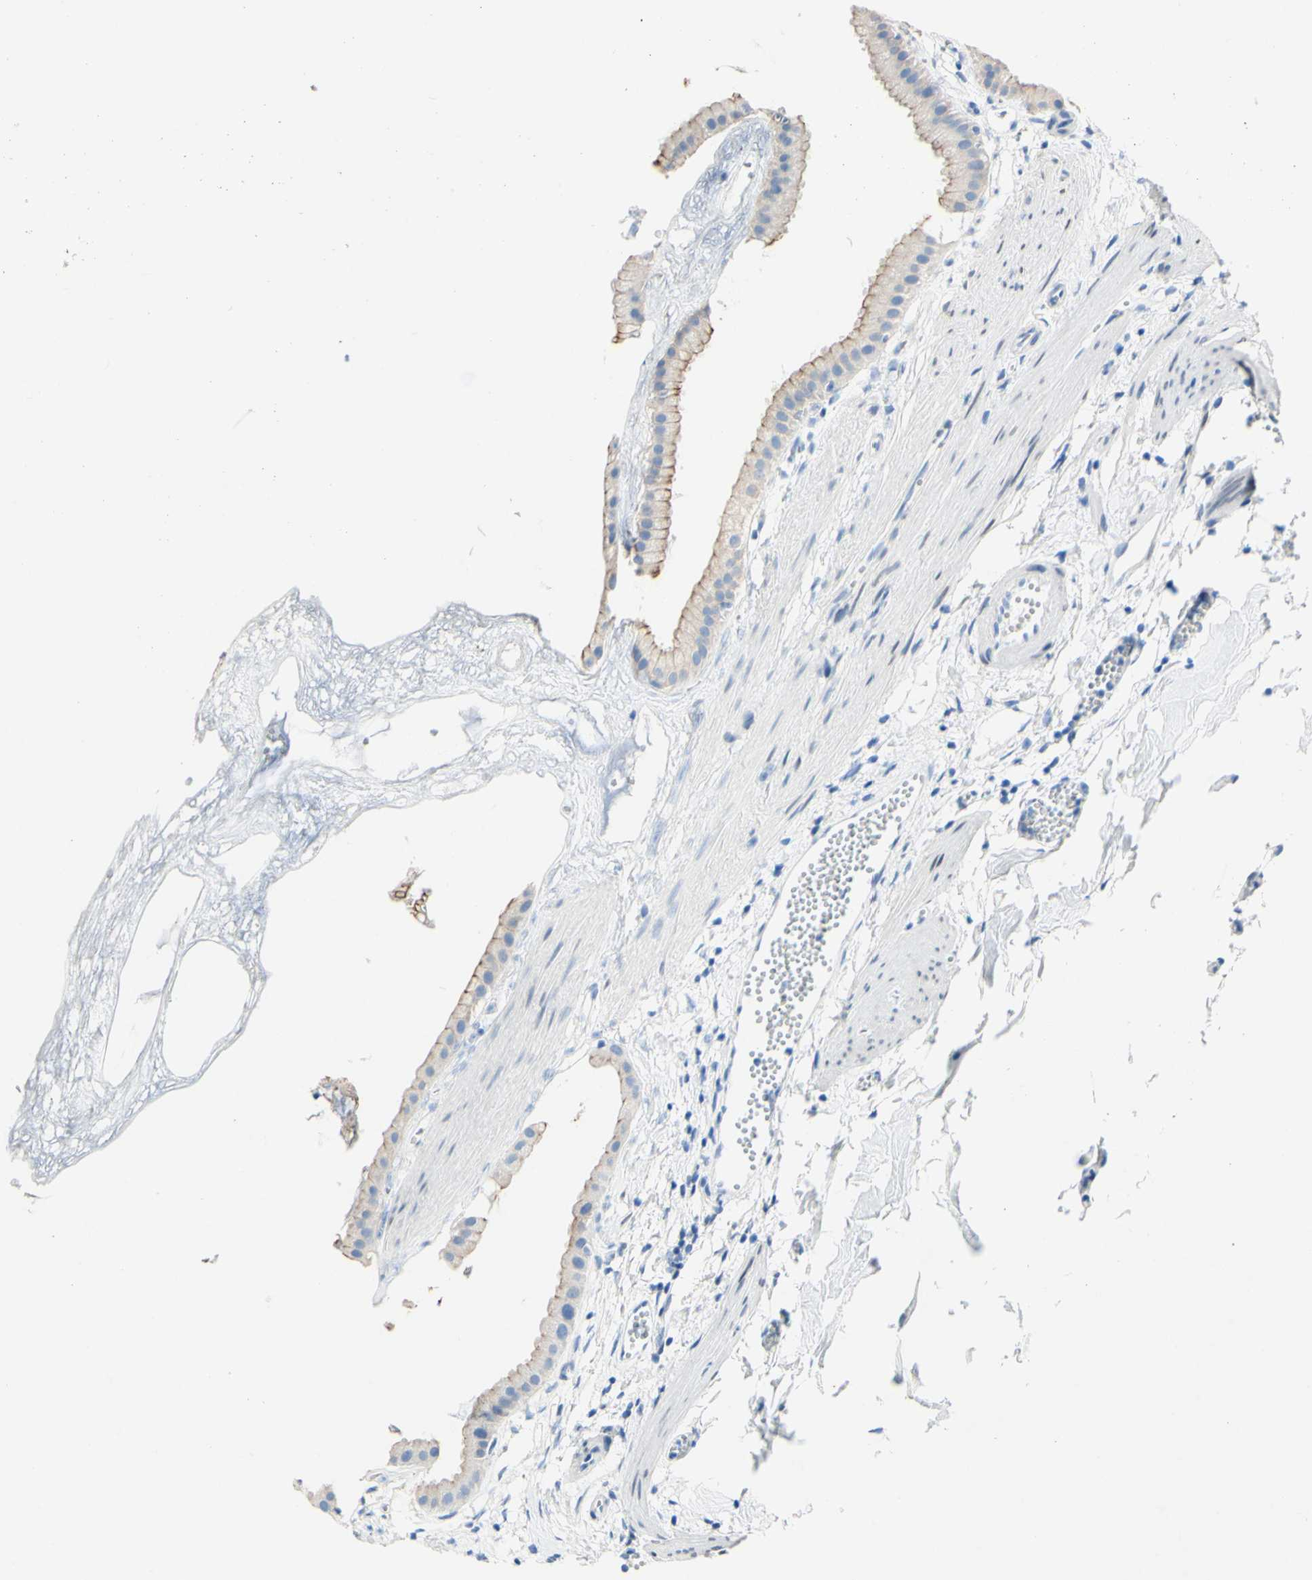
{"staining": {"intensity": "weak", "quantity": ">75%", "location": "cytoplasmic/membranous"}, "tissue": "gallbladder", "cell_type": "Glandular cells", "image_type": "normal", "snomed": [{"axis": "morphology", "description": "Normal tissue, NOS"}, {"axis": "topography", "description": "Gallbladder"}], "caption": "Protein expression analysis of benign human gallbladder reveals weak cytoplasmic/membranous expression in approximately >75% of glandular cells.", "gene": "DSC2", "patient": {"sex": "female", "age": 64}}